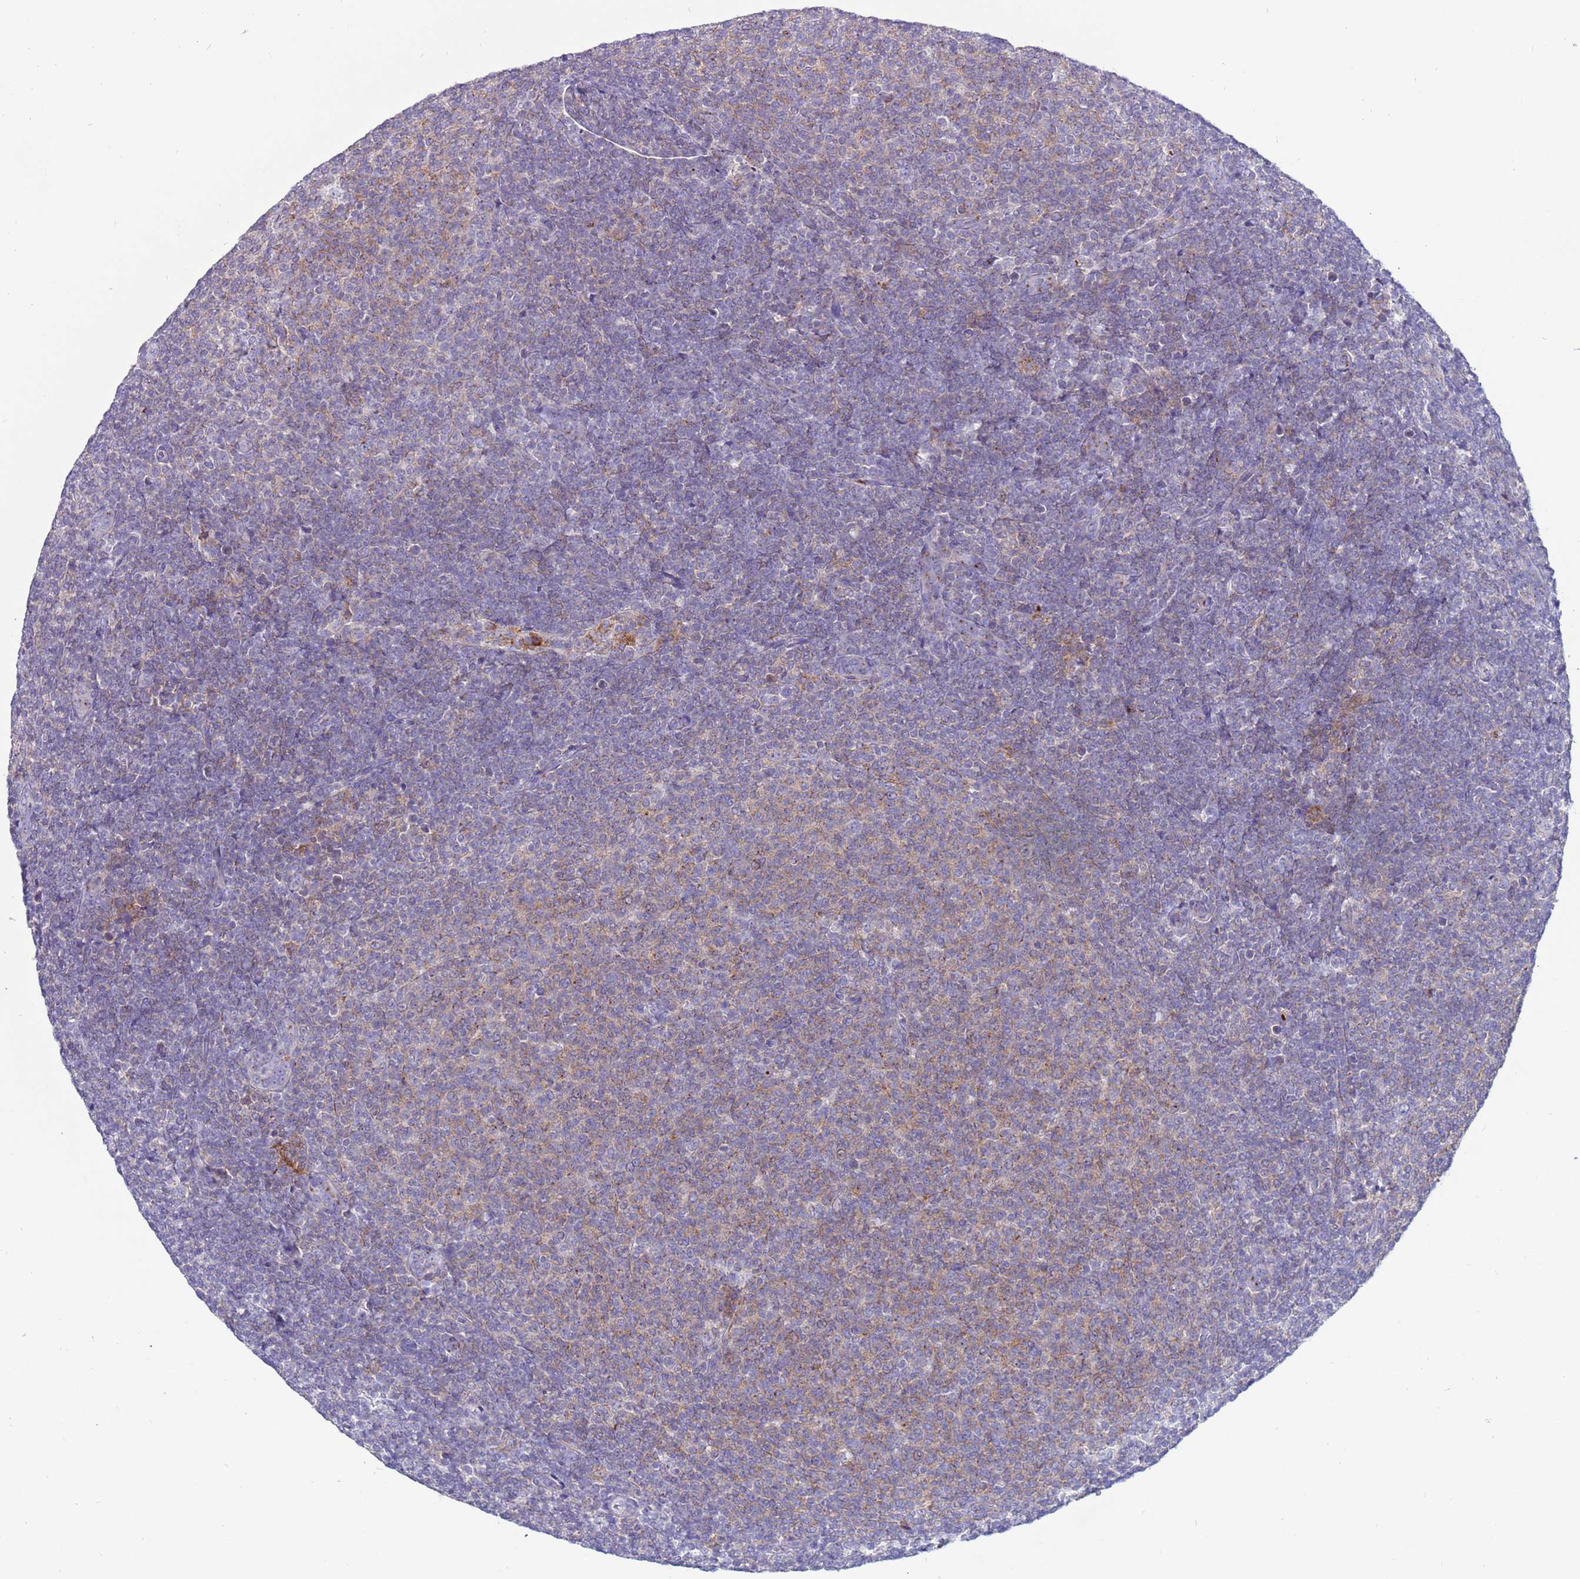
{"staining": {"intensity": "moderate", "quantity": "25%-75%", "location": "cytoplasmic/membranous"}, "tissue": "lymphoma", "cell_type": "Tumor cells", "image_type": "cancer", "snomed": [{"axis": "morphology", "description": "Malignant lymphoma, non-Hodgkin's type, Low grade"}, {"axis": "topography", "description": "Lymph node"}], "caption": "This photomicrograph reveals lymphoma stained with immunohistochemistry (IHC) to label a protein in brown. The cytoplasmic/membranous of tumor cells show moderate positivity for the protein. Nuclei are counter-stained blue.", "gene": "PDE10A", "patient": {"sex": "male", "age": 66}}